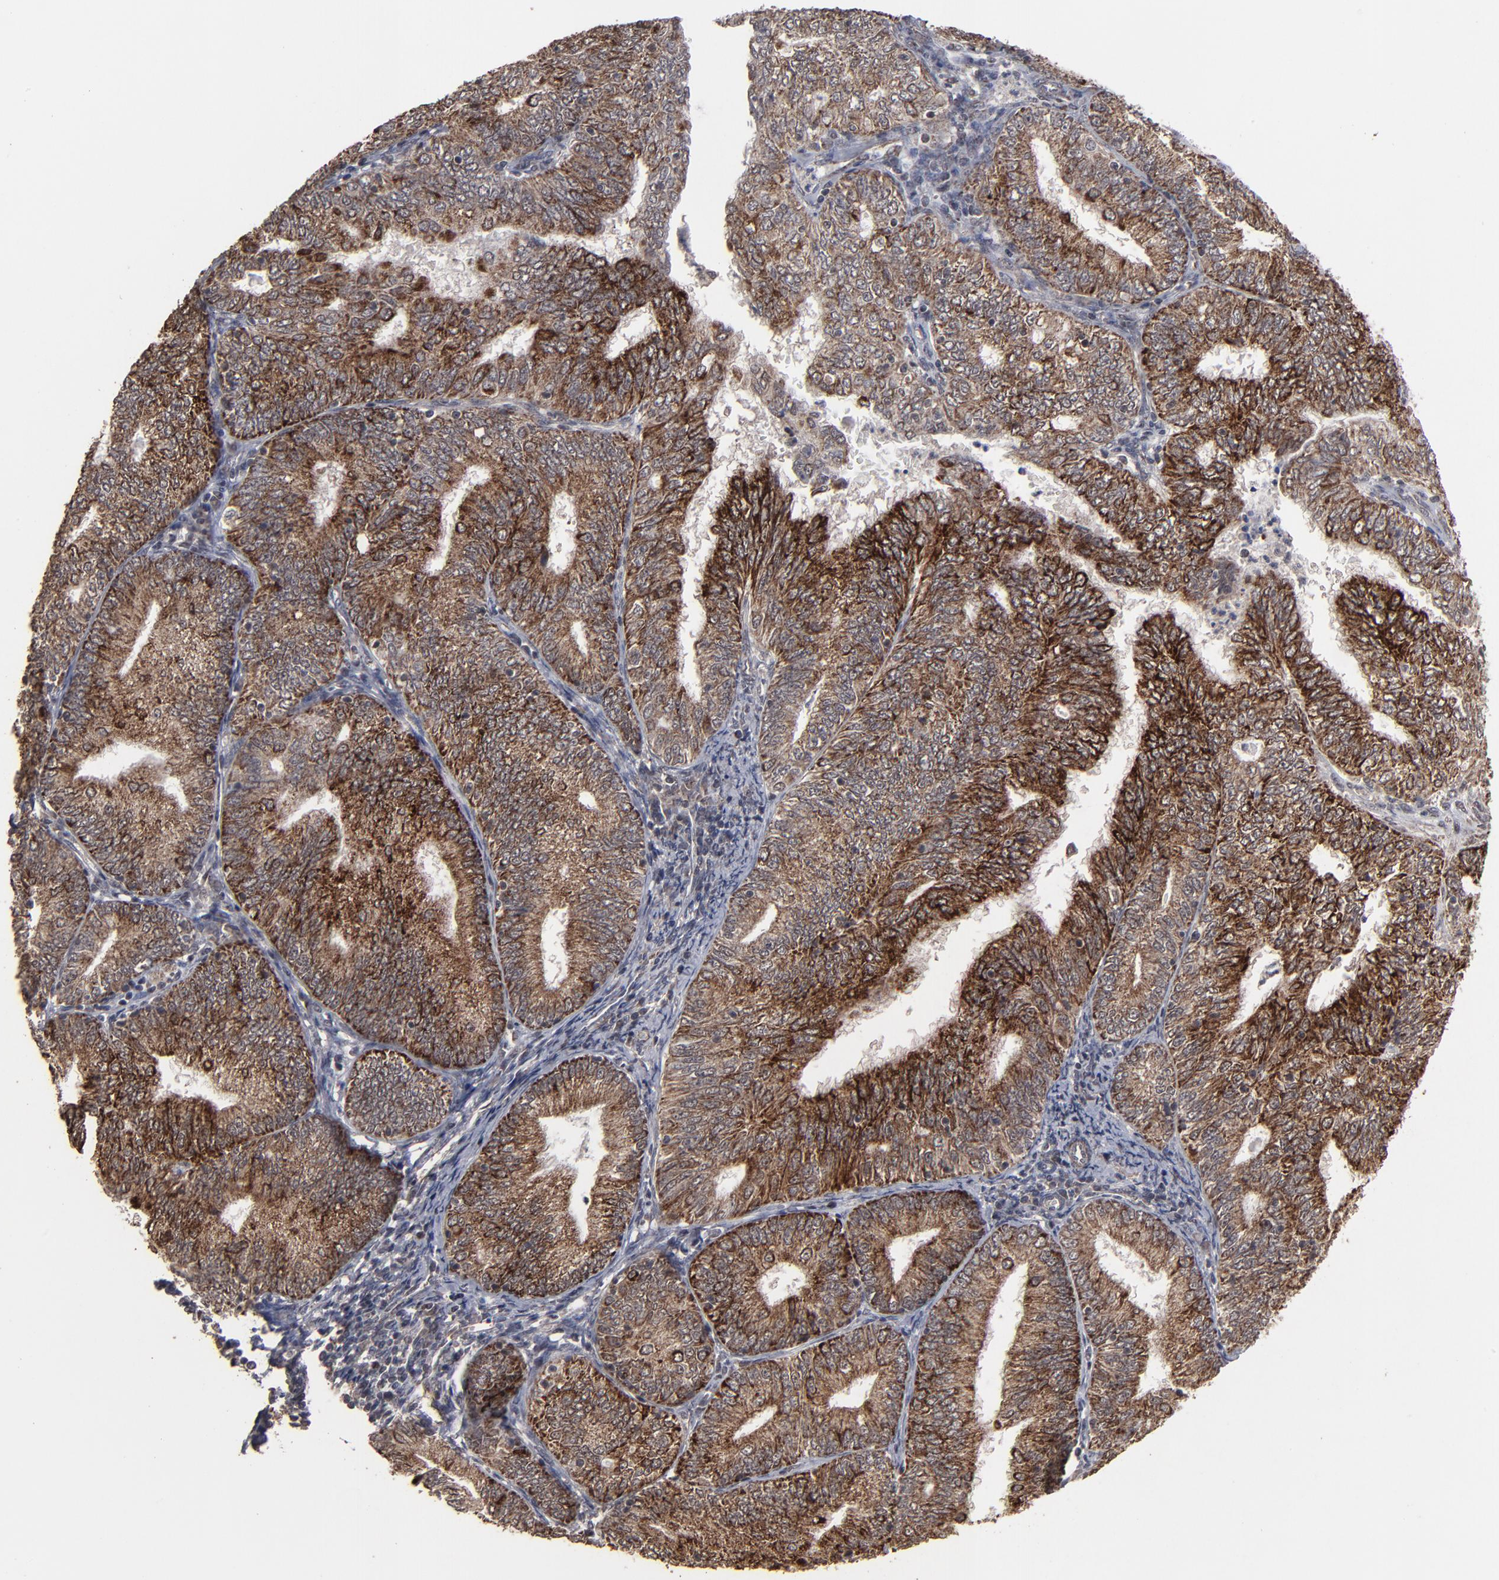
{"staining": {"intensity": "strong", "quantity": "<25%", "location": "cytoplasmic/membranous"}, "tissue": "endometrial cancer", "cell_type": "Tumor cells", "image_type": "cancer", "snomed": [{"axis": "morphology", "description": "Adenocarcinoma, NOS"}, {"axis": "topography", "description": "Endometrium"}], "caption": "IHC staining of endometrial cancer (adenocarcinoma), which shows medium levels of strong cytoplasmic/membranous expression in approximately <25% of tumor cells indicating strong cytoplasmic/membranous protein positivity. The staining was performed using DAB (3,3'-diaminobenzidine) (brown) for protein detection and nuclei were counterstained in hematoxylin (blue).", "gene": "BNIP3", "patient": {"sex": "female", "age": 69}}